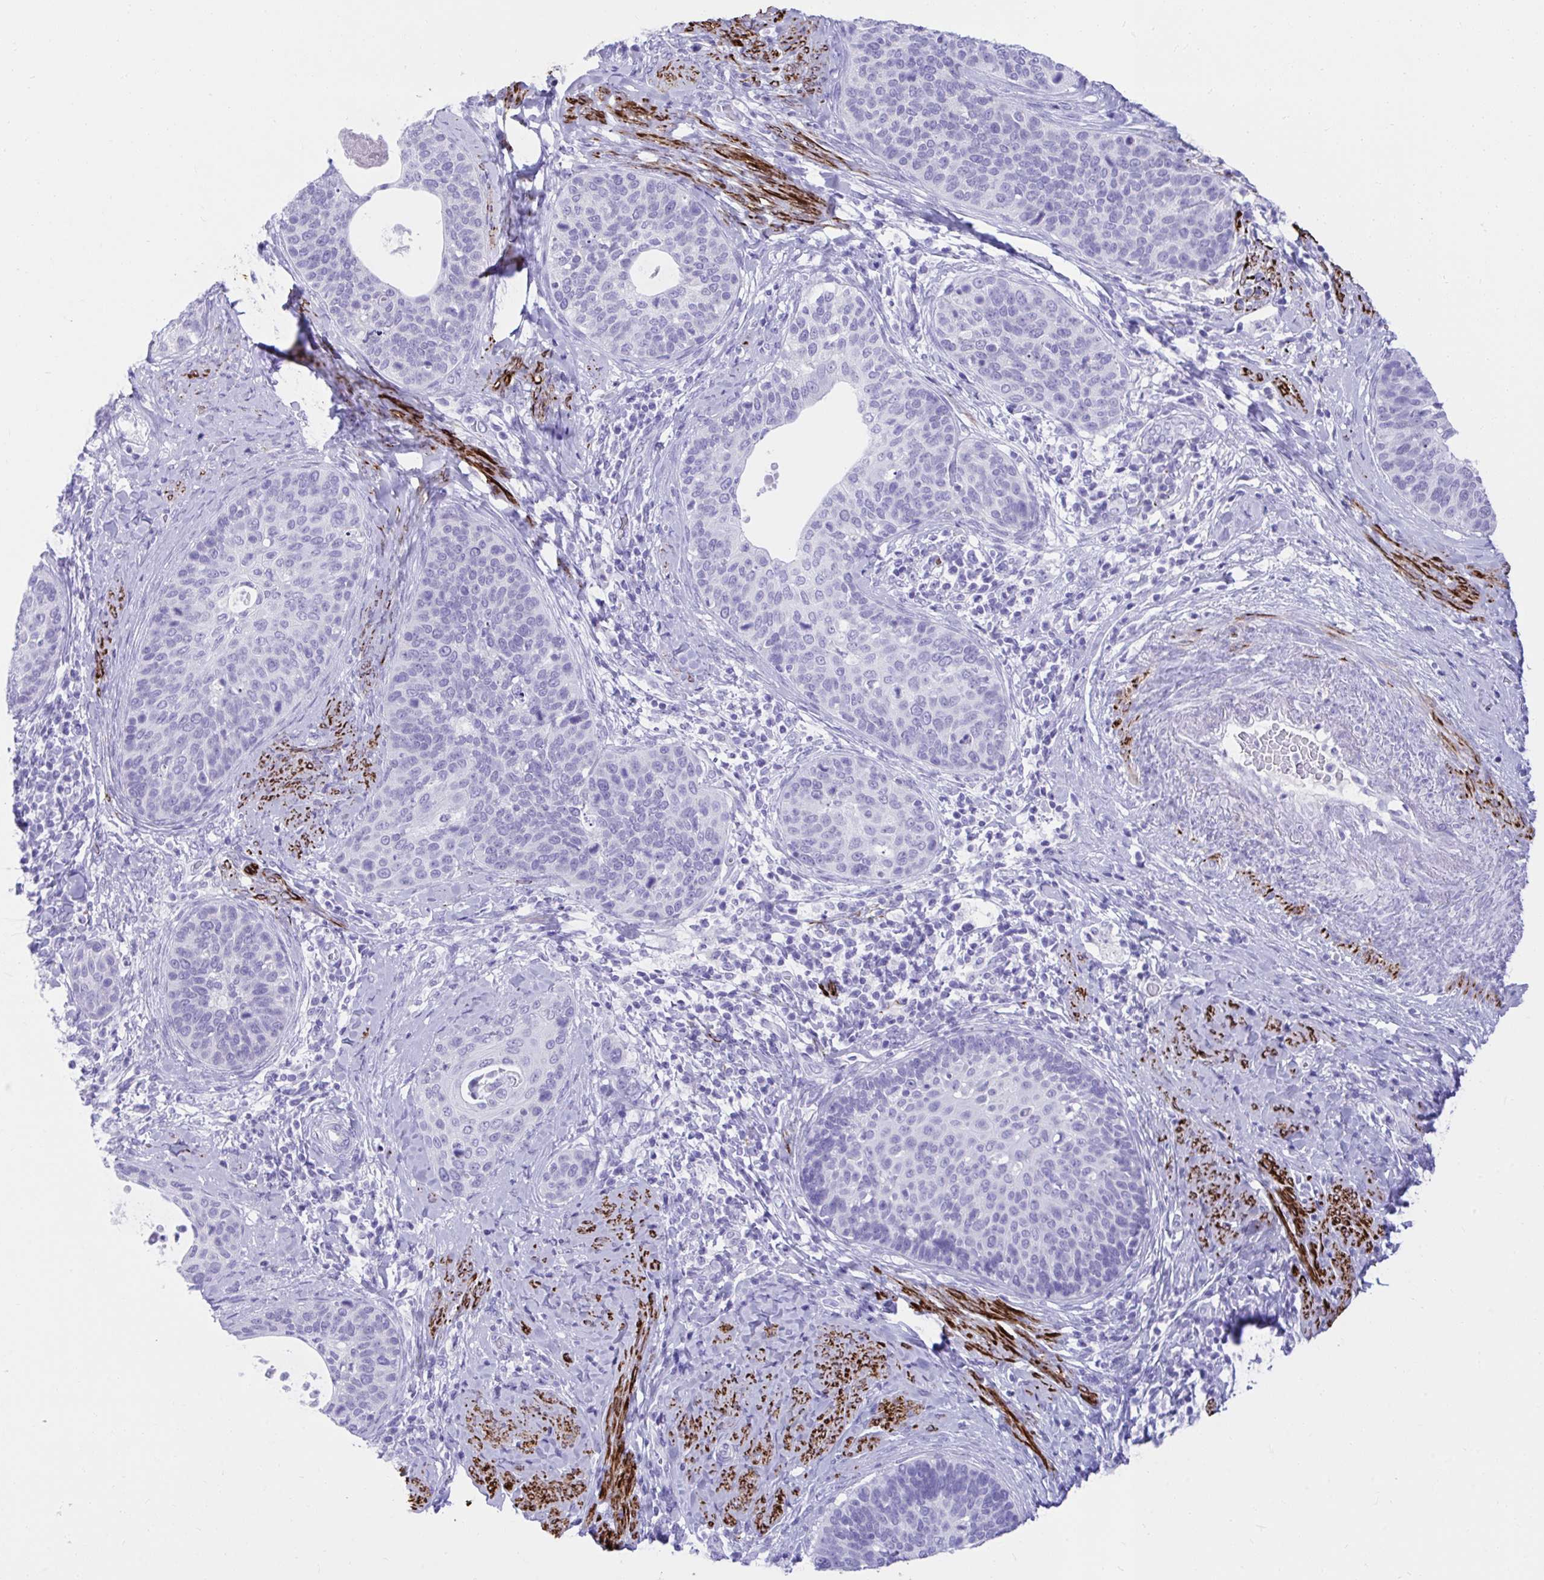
{"staining": {"intensity": "negative", "quantity": "none", "location": "none"}, "tissue": "cervical cancer", "cell_type": "Tumor cells", "image_type": "cancer", "snomed": [{"axis": "morphology", "description": "Squamous cell carcinoma, NOS"}, {"axis": "topography", "description": "Cervix"}], "caption": "Tumor cells show no significant expression in squamous cell carcinoma (cervical). (DAB (3,3'-diaminobenzidine) immunohistochemistry (IHC) with hematoxylin counter stain).", "gene": "KCNN4", "patient": {"sex": "female", "age": 69}}